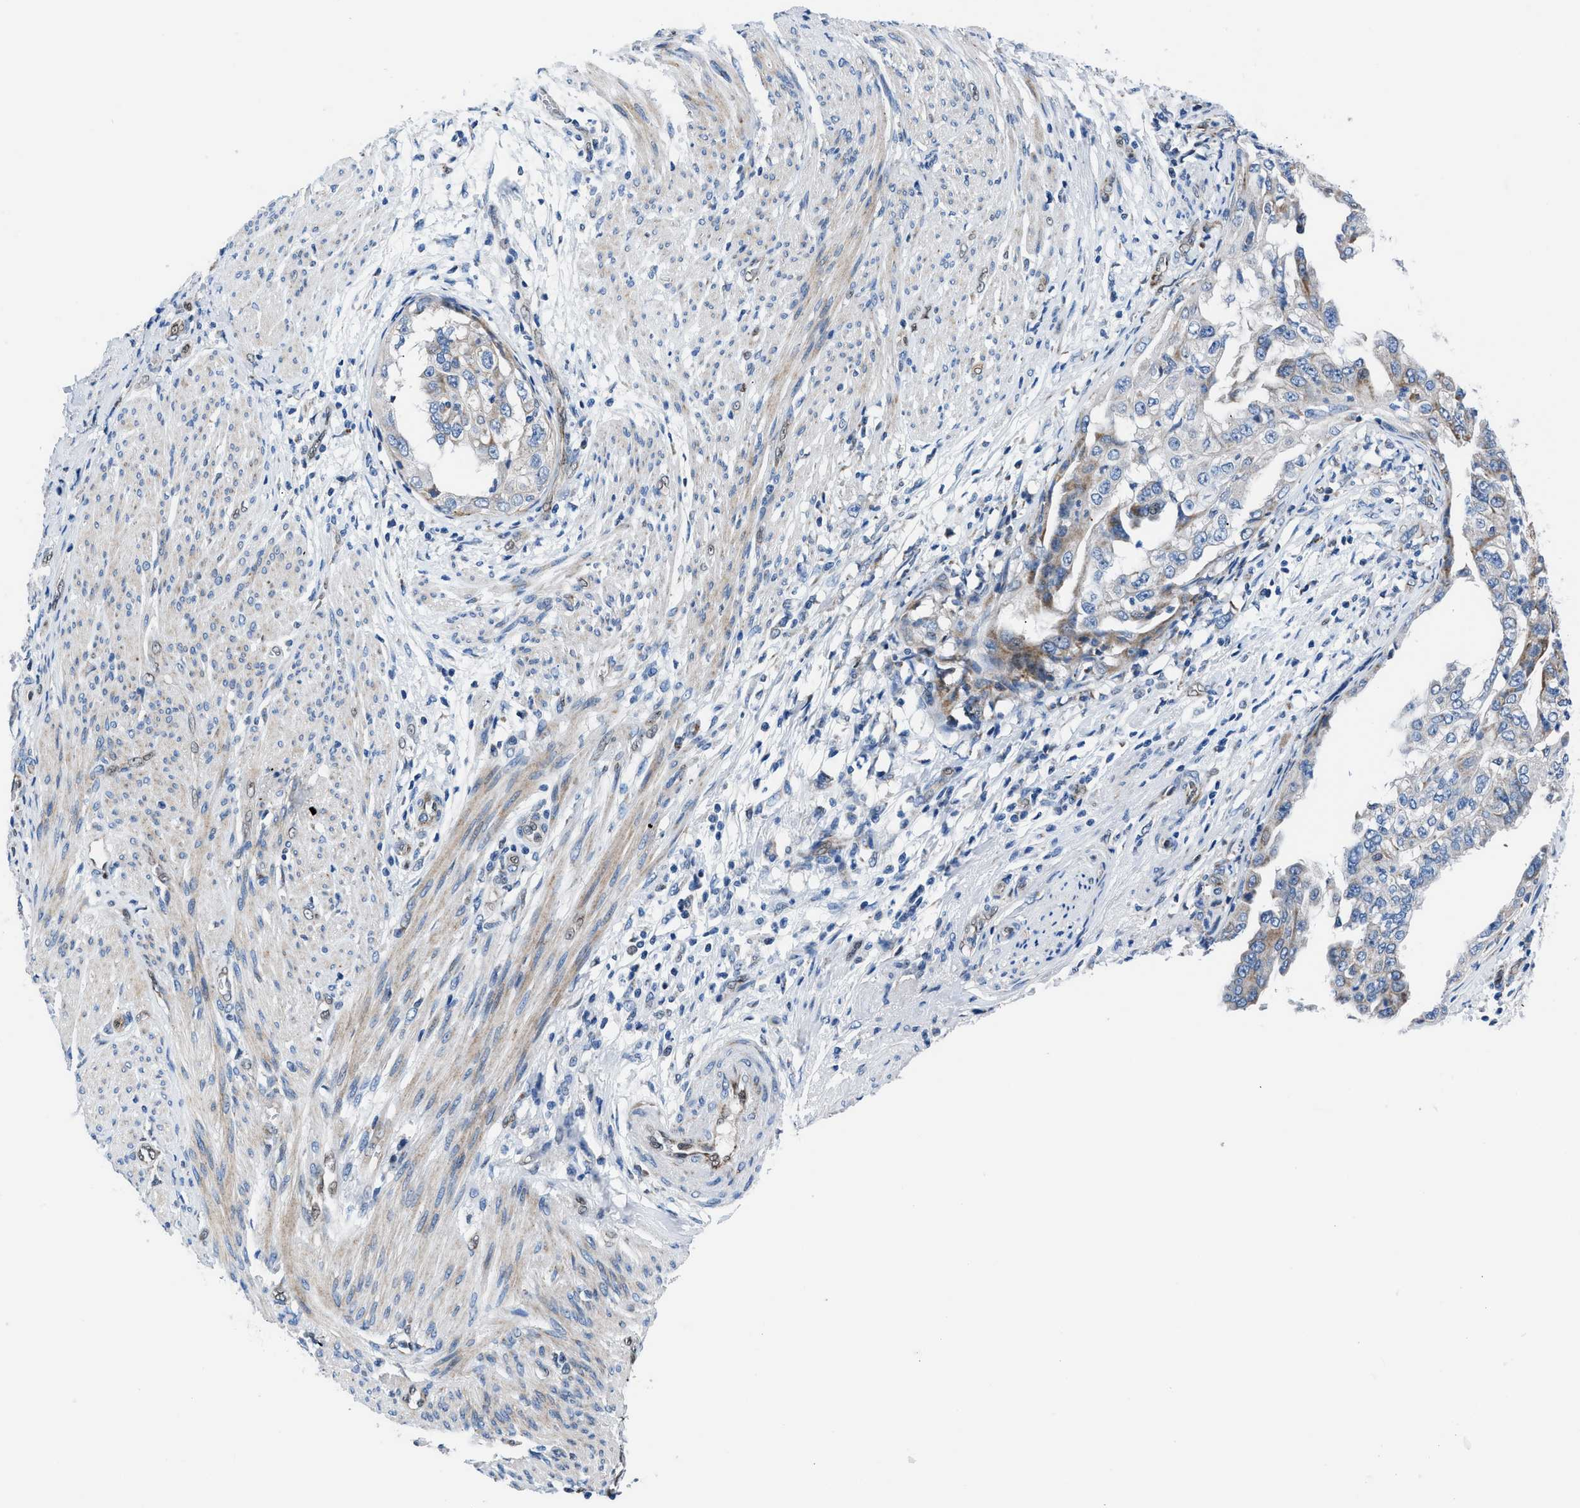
{"staining": {"intensity": "moderate", "quantity": "<25%", "location": "cytoplasmic/membranous"}, "tissue": "endometrial cancer", "cell_type": "Tumor cells", "image_type": "cancer", "snomed": [{"axis": "morphology", "description": "Adenocarcinoma, NOS"}, {"axis": "topography", "description": "Endometrium"}], "caption": "Endometrial cancer (adenocarcinoma) was stained to show a protein in brown. There is low levels of moderate cytoplasmic/membranous staining in about <25% of tumor cells.", "gene": "LMO2", "patient": {"sex": "female", "age": 85}}